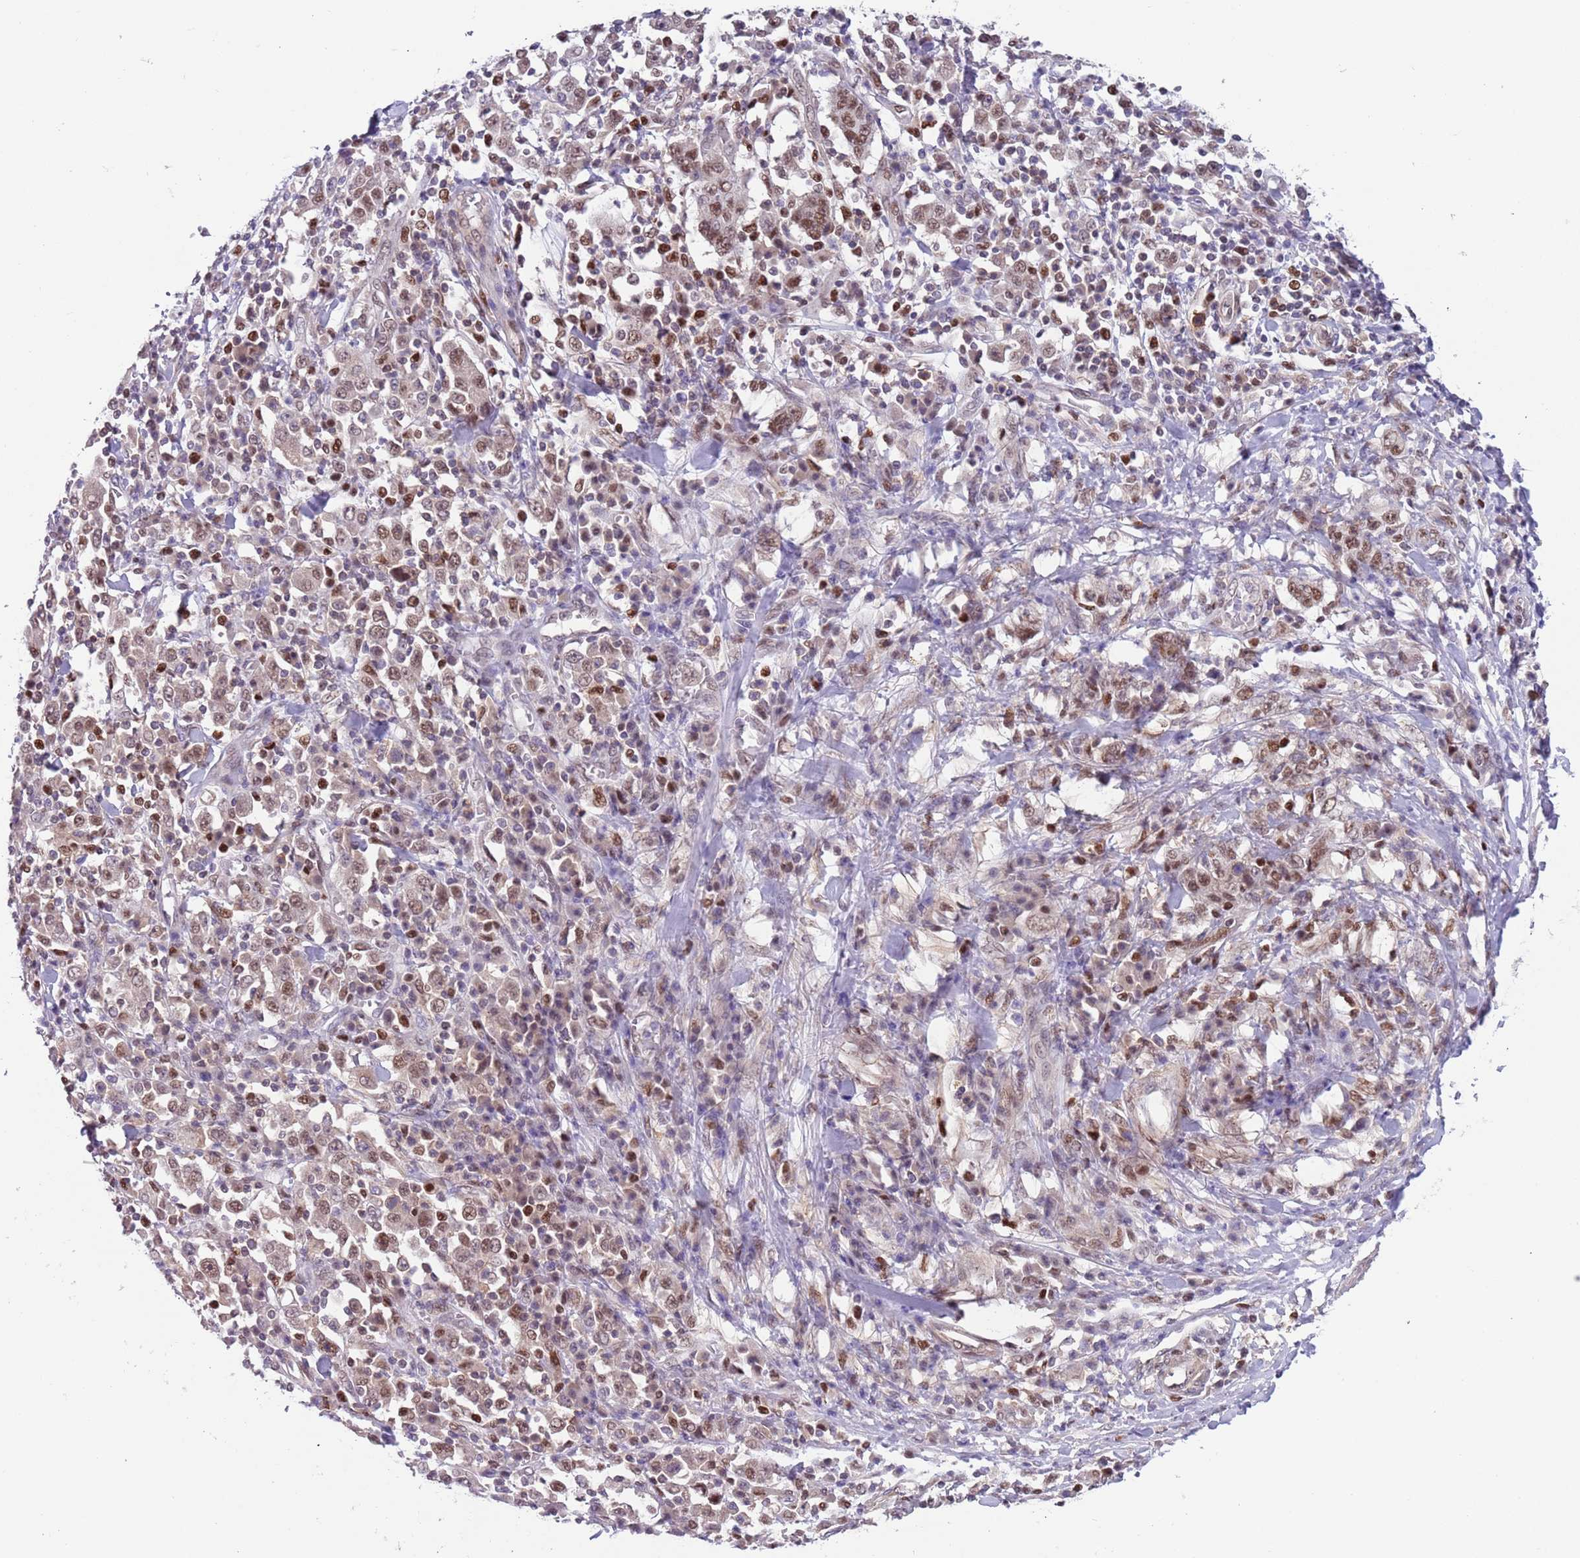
{"staining": {"intensity": "moderate", "quantity": ">75%", "location": "nuclear"}, "tissue": "stomach cancer", "cell_type": "Tumor cells", "image_type": "cancer", "snomed": [{"axis": "morphology", "description": "Normal tissue, NOS"}, {"axis": "morphology", "description": "Adenocarcinoma, NOS"}, {"axis": "topography", "description": "Stomach, upper"}, {"axis": "topography", "description": "Stomach"}], "caption": "Stomach cancer (adenocarcinoma) was stained to show a protein in brown. There is medium levels of moderate nuclear positivity in approximately >75% of tumor cells. Using DAB (brown) and hematoxylin (blue) stains, captured at high magnification using brightfield microscopy.", "gene": "RMND5B", "patient": {"sex": "male", "age": 59}}